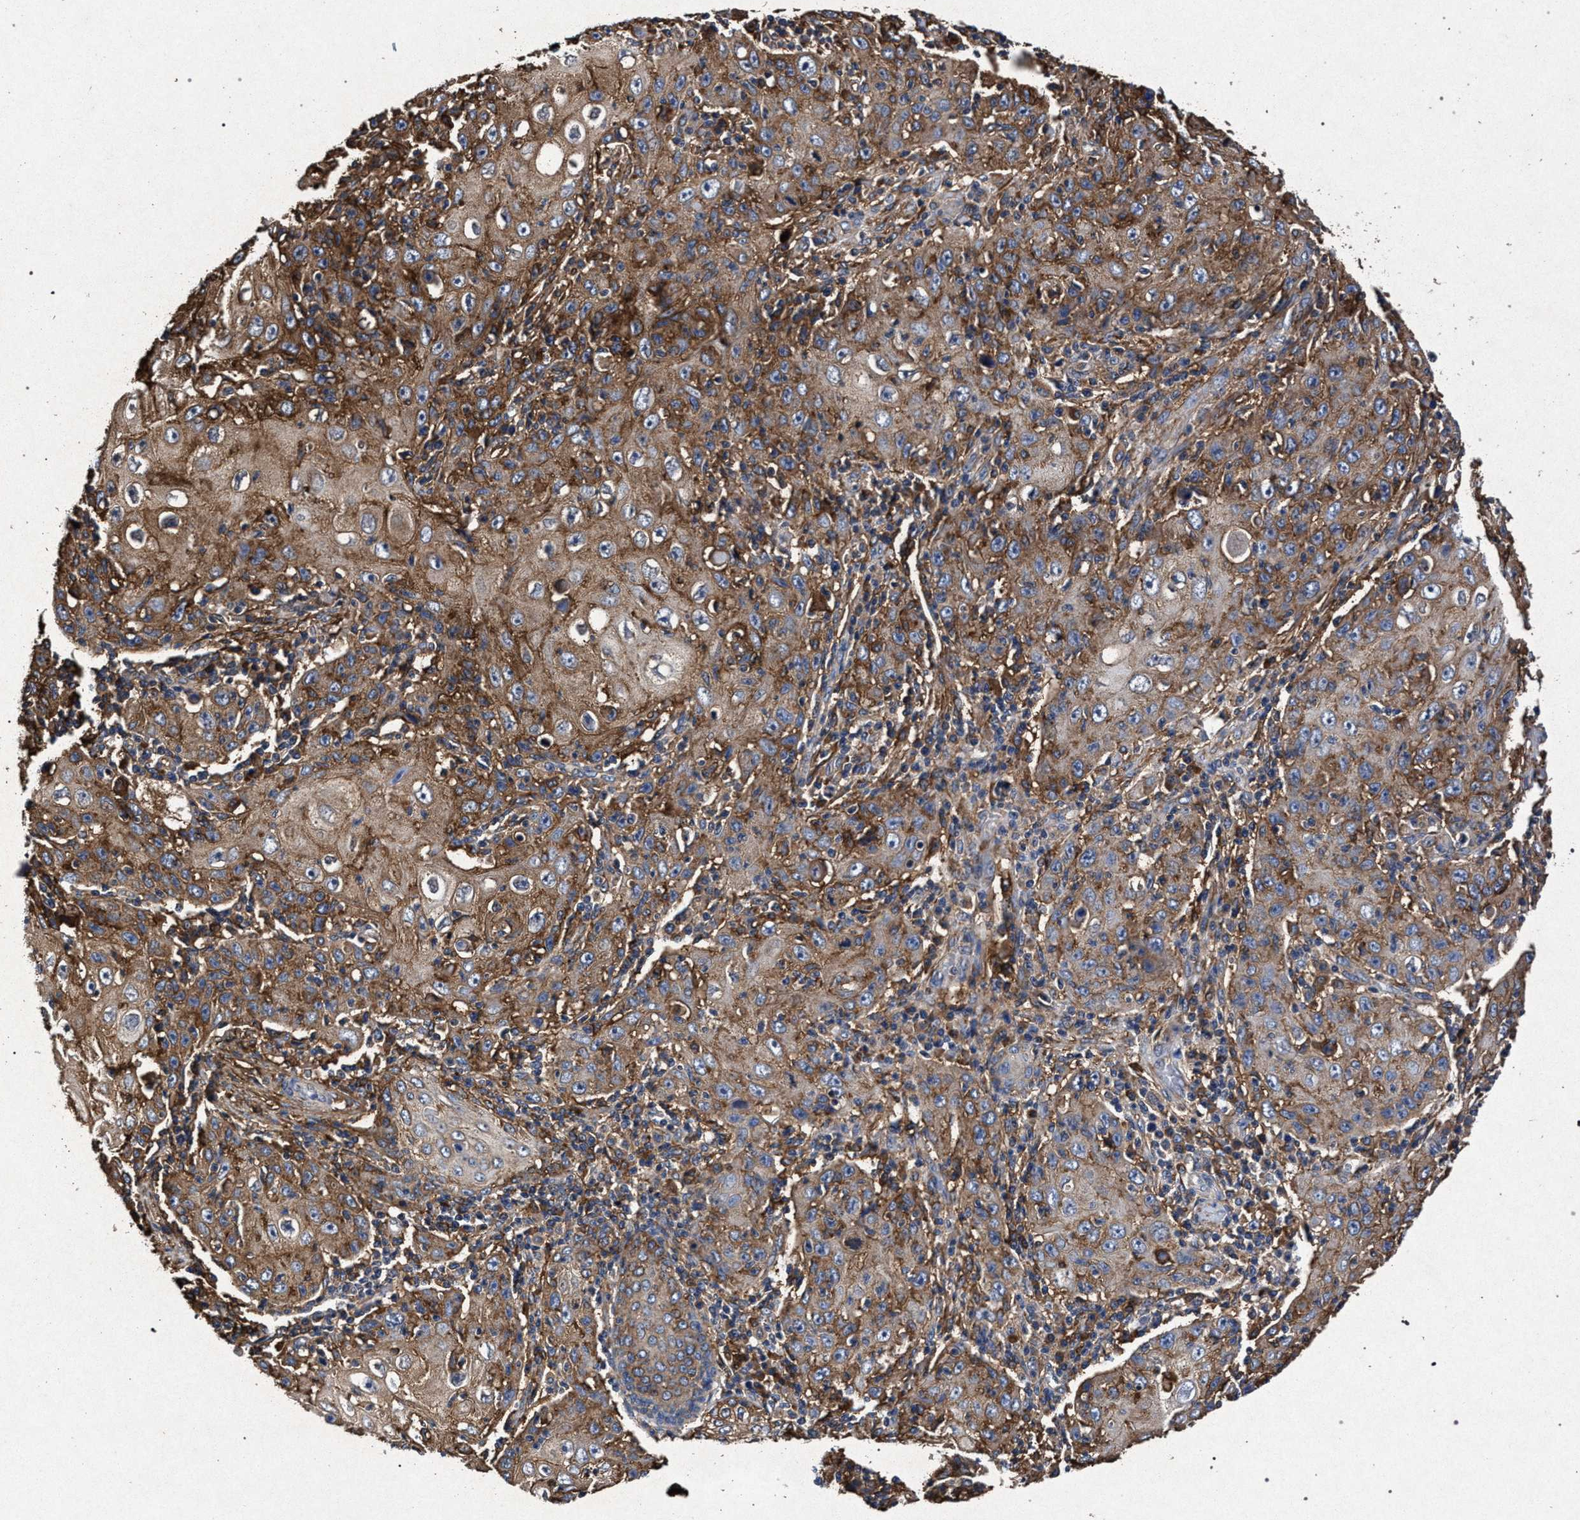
{"staining": {"intensity": "moderate", "quantity": ">75%", "location": "cytoplasmic/membranous"}, "tissue": "skin cancer", "cell_type": "Tumor cells", "image_type": "cancer", "snomed": [{"axis": "morphology", "description": "Squamous cell carcinoma, NOS"}, {"axis": "topography", "description": "Skin"}], "caption": "Immunohistochemical staining of squamous cell carcinoma (skin) demonstrates medium levels of moderate cytoplasmic/membranous positivity in approximately >75% of tumor cells.", "gene": "MARCKS", "patient": {"sex": "female", "age": 88}}